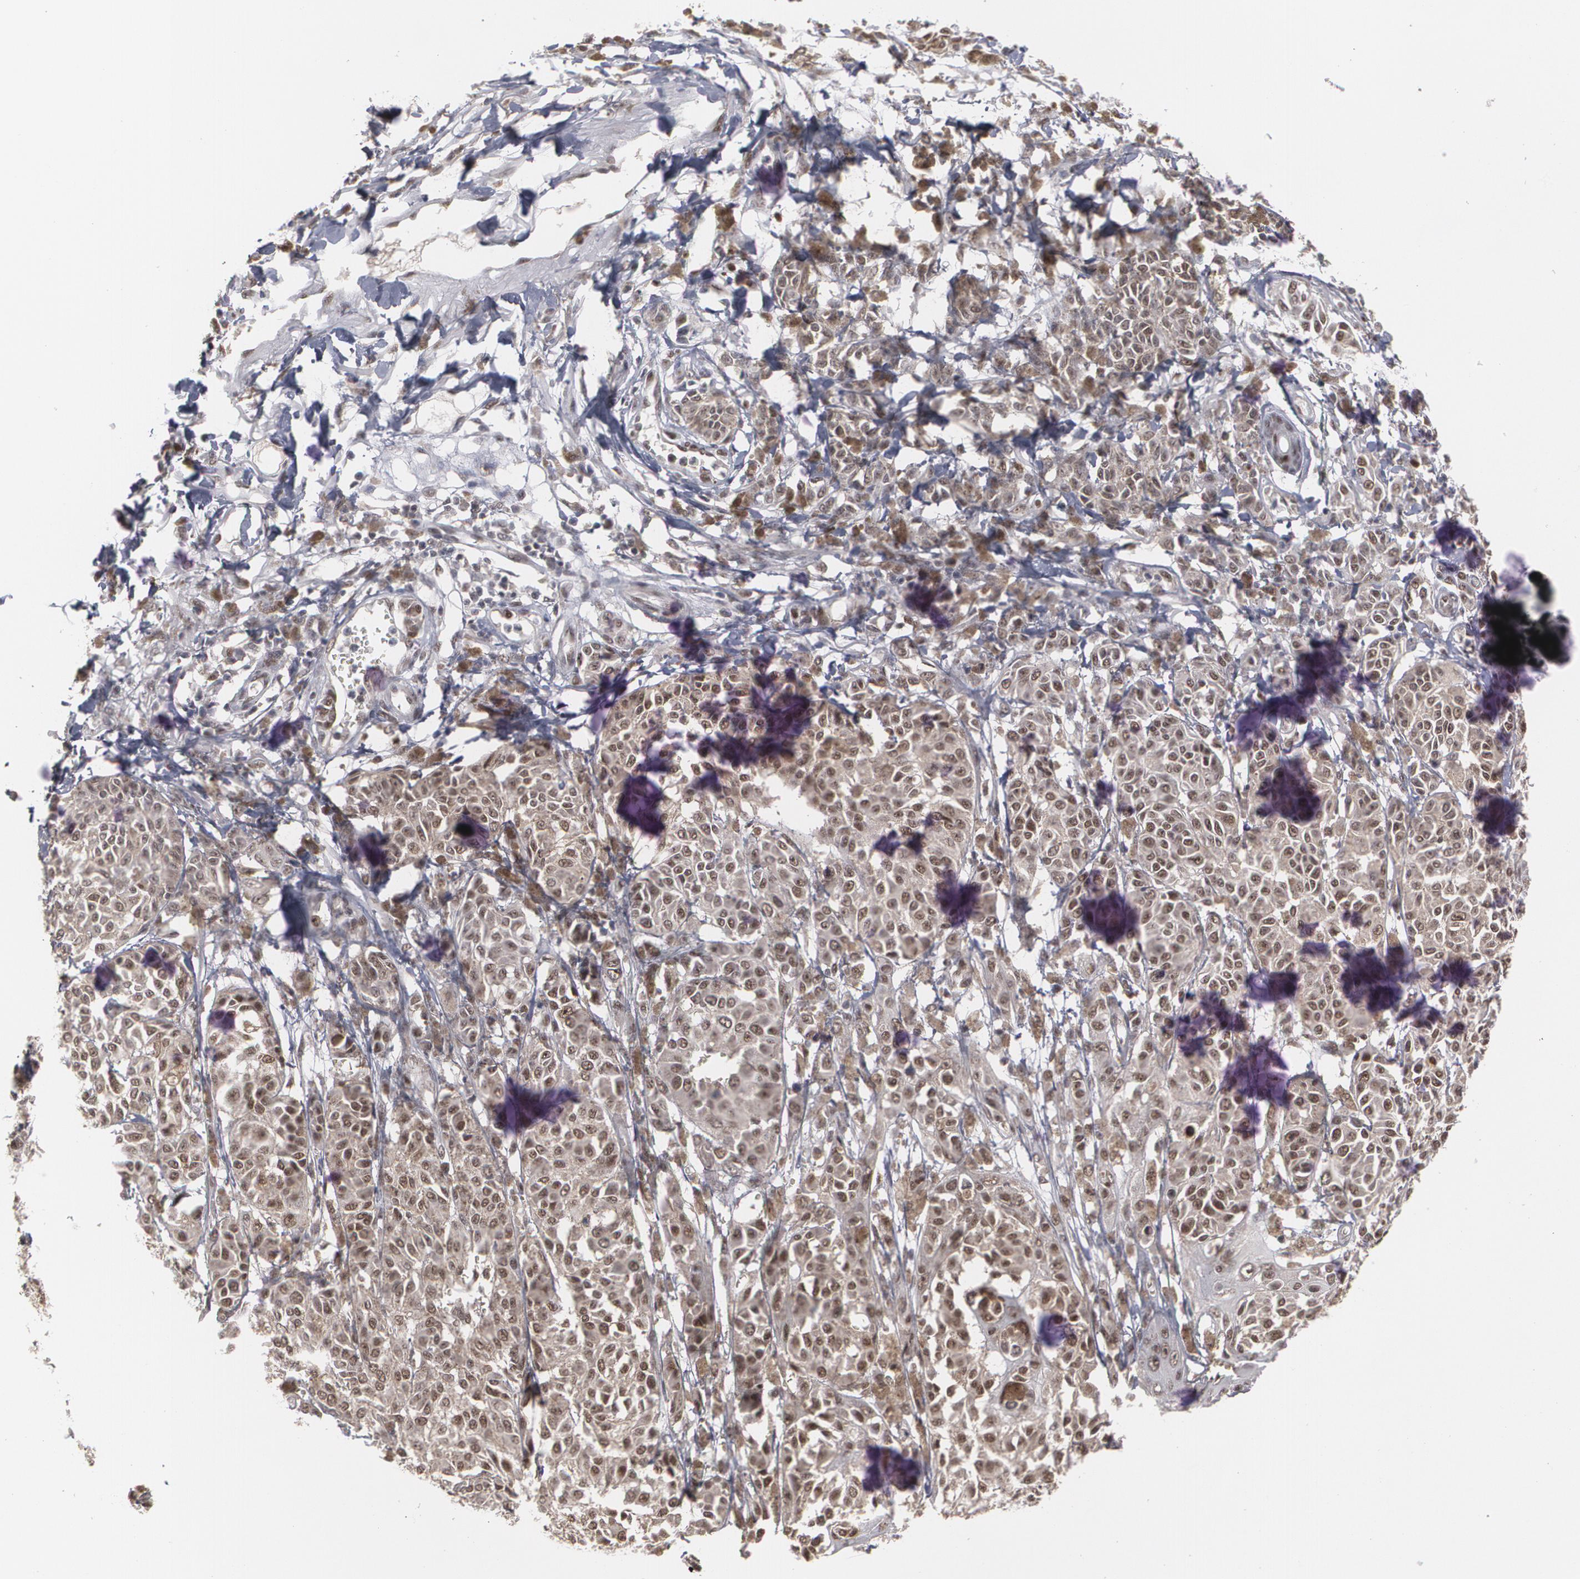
{"staining": {"intensity": "strong", "quantity": ">75%", "location": "nuclear"}, "tissue": "melanoma", "cell_type": "Tumor cells", "image_type": "cancer", "snomed": [{"axis": "morphology", "description": "Malignant melanoma, NOS"}, {"axis": "topography", "description": "Skin"}], "caption": "About >75% of tumor cells in human melanoma demonstrate strong nuclear protein positivity as visualized by brown immunohistochemical staining.", "gene": "INTS6", "patient": {"sex": "male", "age": 76}}